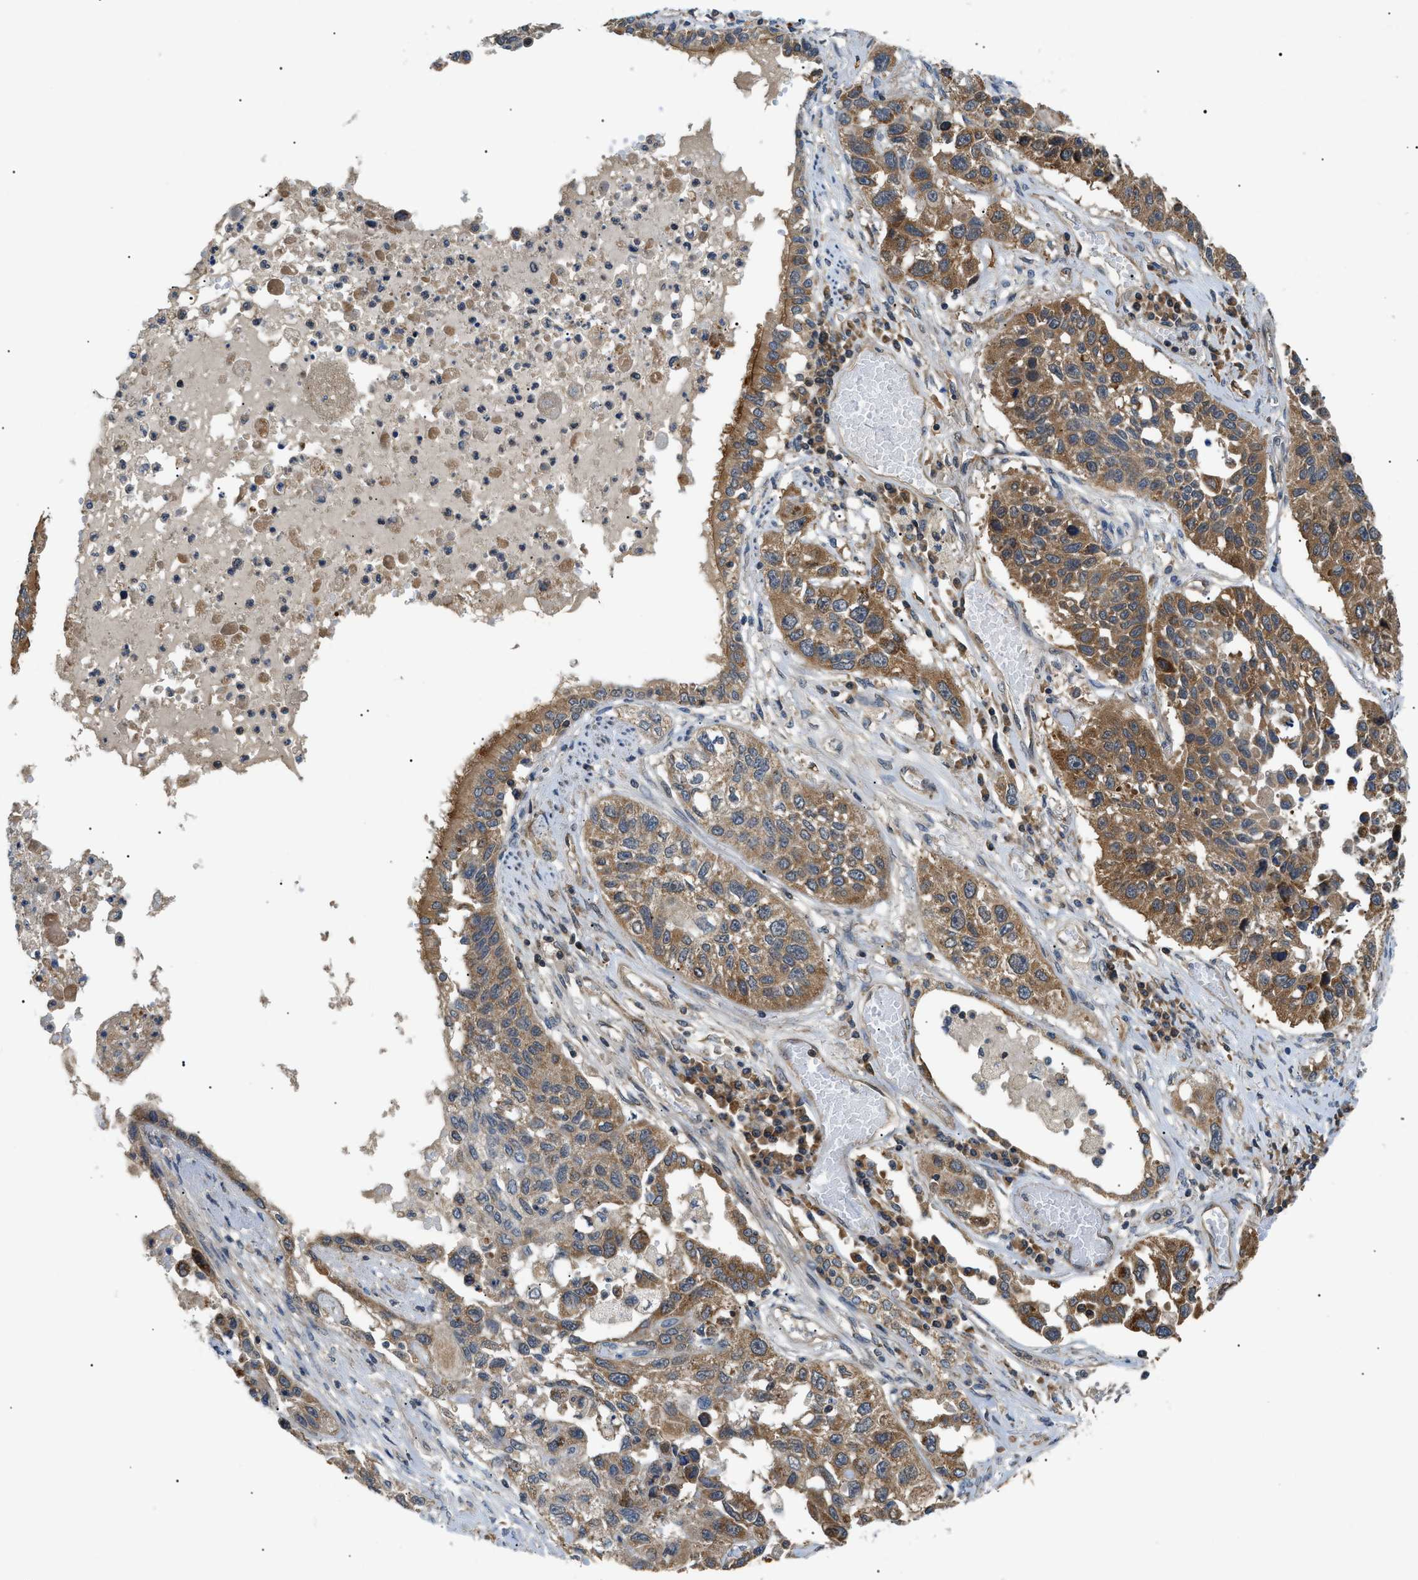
{"staining": {"intensity": "moderate", "quantity": ">75%", "location": "cytoplasmic/membranous"}, "tissue": "lung cancer", "cell_type": "Tumor cells", "image_type": "cancer", "snomed": [{"axis": "morphology", "description": "Squamous cell carcinoma, NOS"}, {"axis": "topography", "description": "Lung"}], "caption": "Tumor cells demonstrate moderate cytoplasmic/membranous expression in about >75% of cells in lung cancer.", "gene": "SRPK1", "patient": {"sex": "male", "age": 71}}